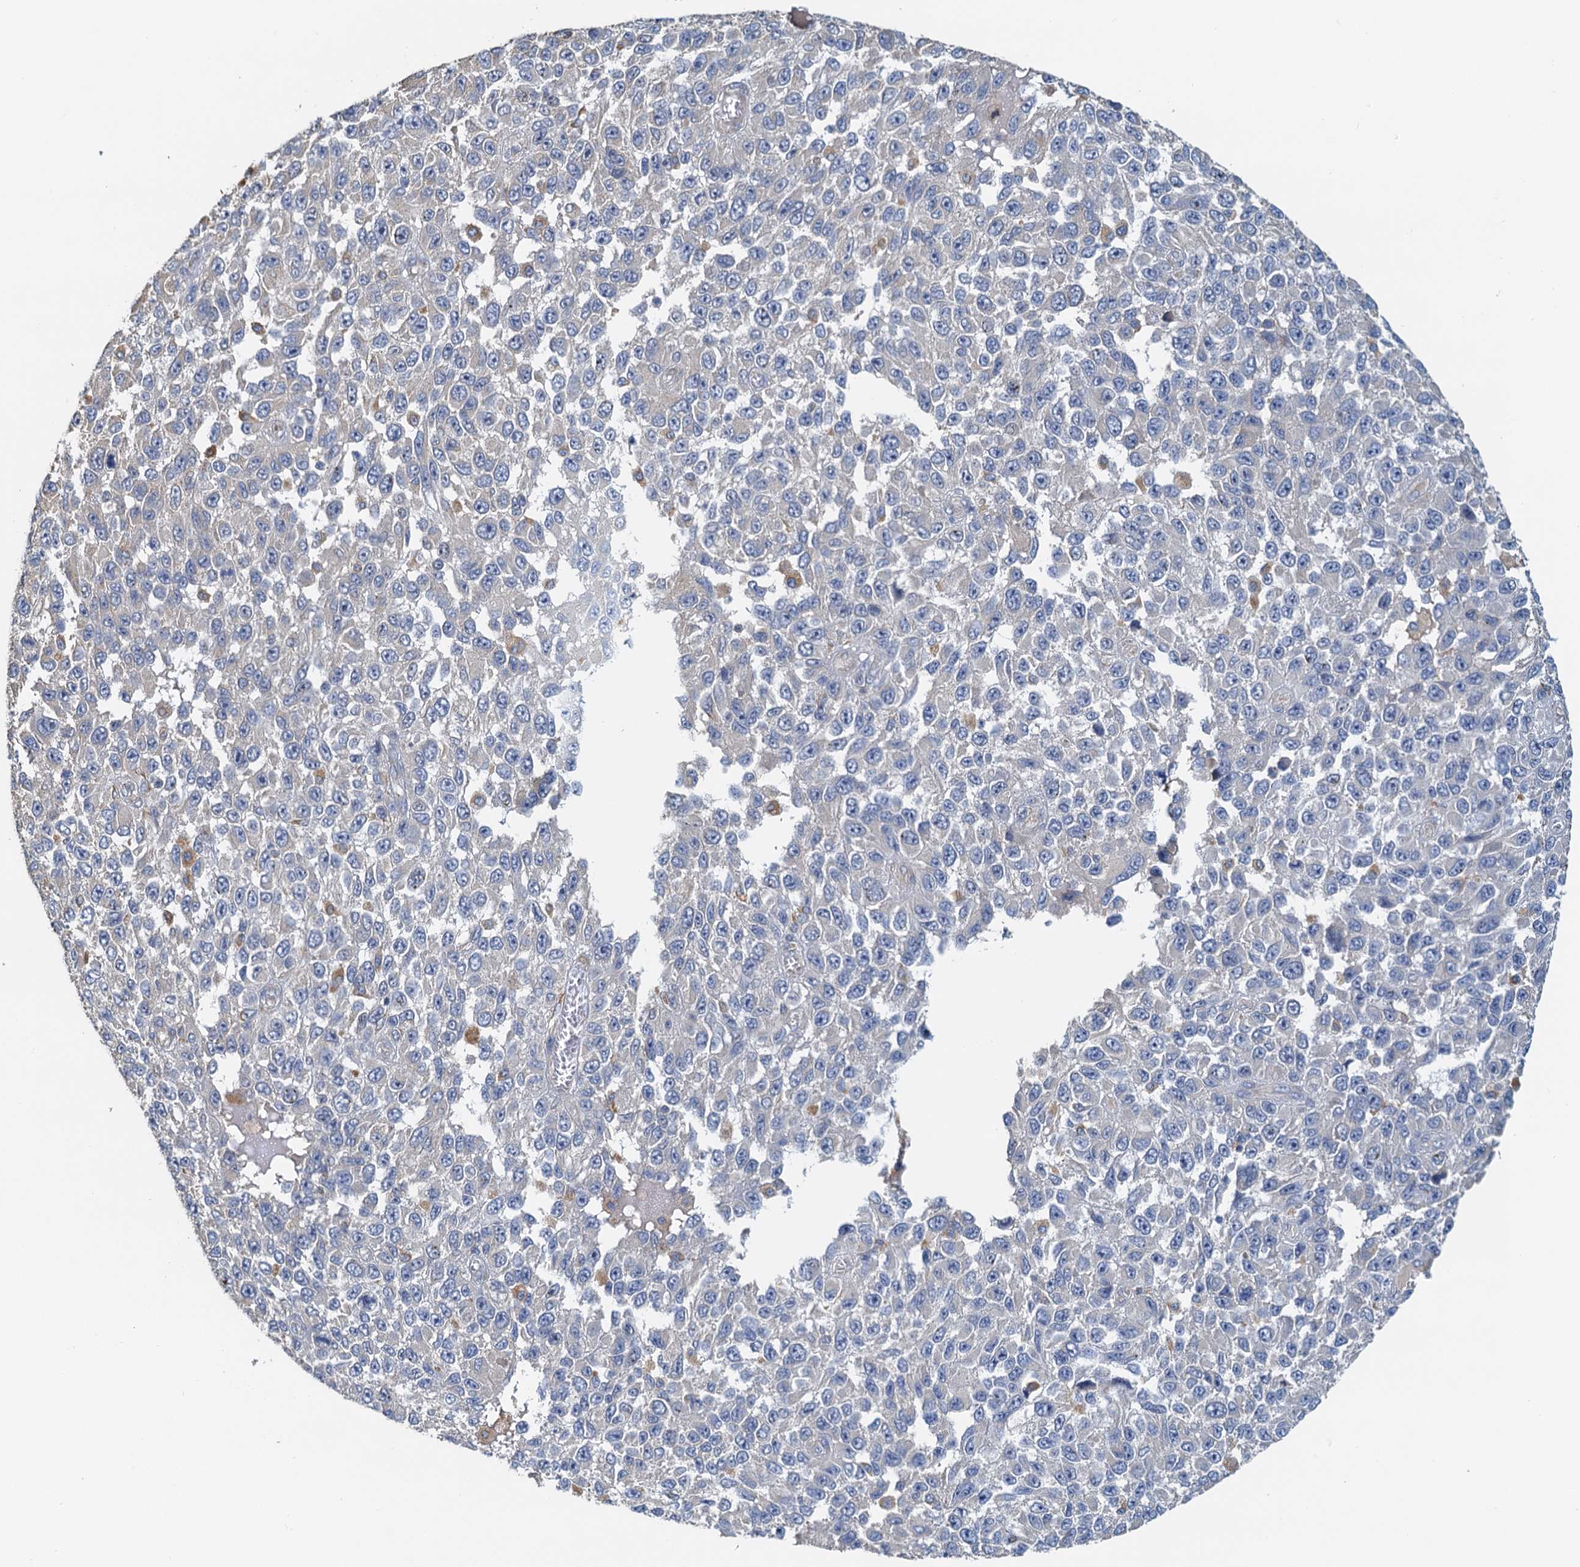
{"staining": {"intensity": "negative", "quantity": "none", "location": "none"}, "tissue": "melanoma", "cell_type": "Tumor cells", "image_type": "cancer", "snomed": [{"axis": "morphology", "description": "Normal tissue, NOS"}, {"axis": "morphology", "description": "Malignant melanoma, NOS"}, {"axis": "topography", "description": "Skin"}], "caption": "High magnification brightfield microscopy of melanoma stained with DAB (3,3'-diaminobenzidine) (brown) and counterstained with hematoxylin (blue): tumor cells show no significant positivity. (Stains: DAB IHC with hematoxylin counter stain, Microscopy: brightfield microscopy at high magnification).", "gene": "NKAPD1", "patient": {"sex": "female", "age": 96}}